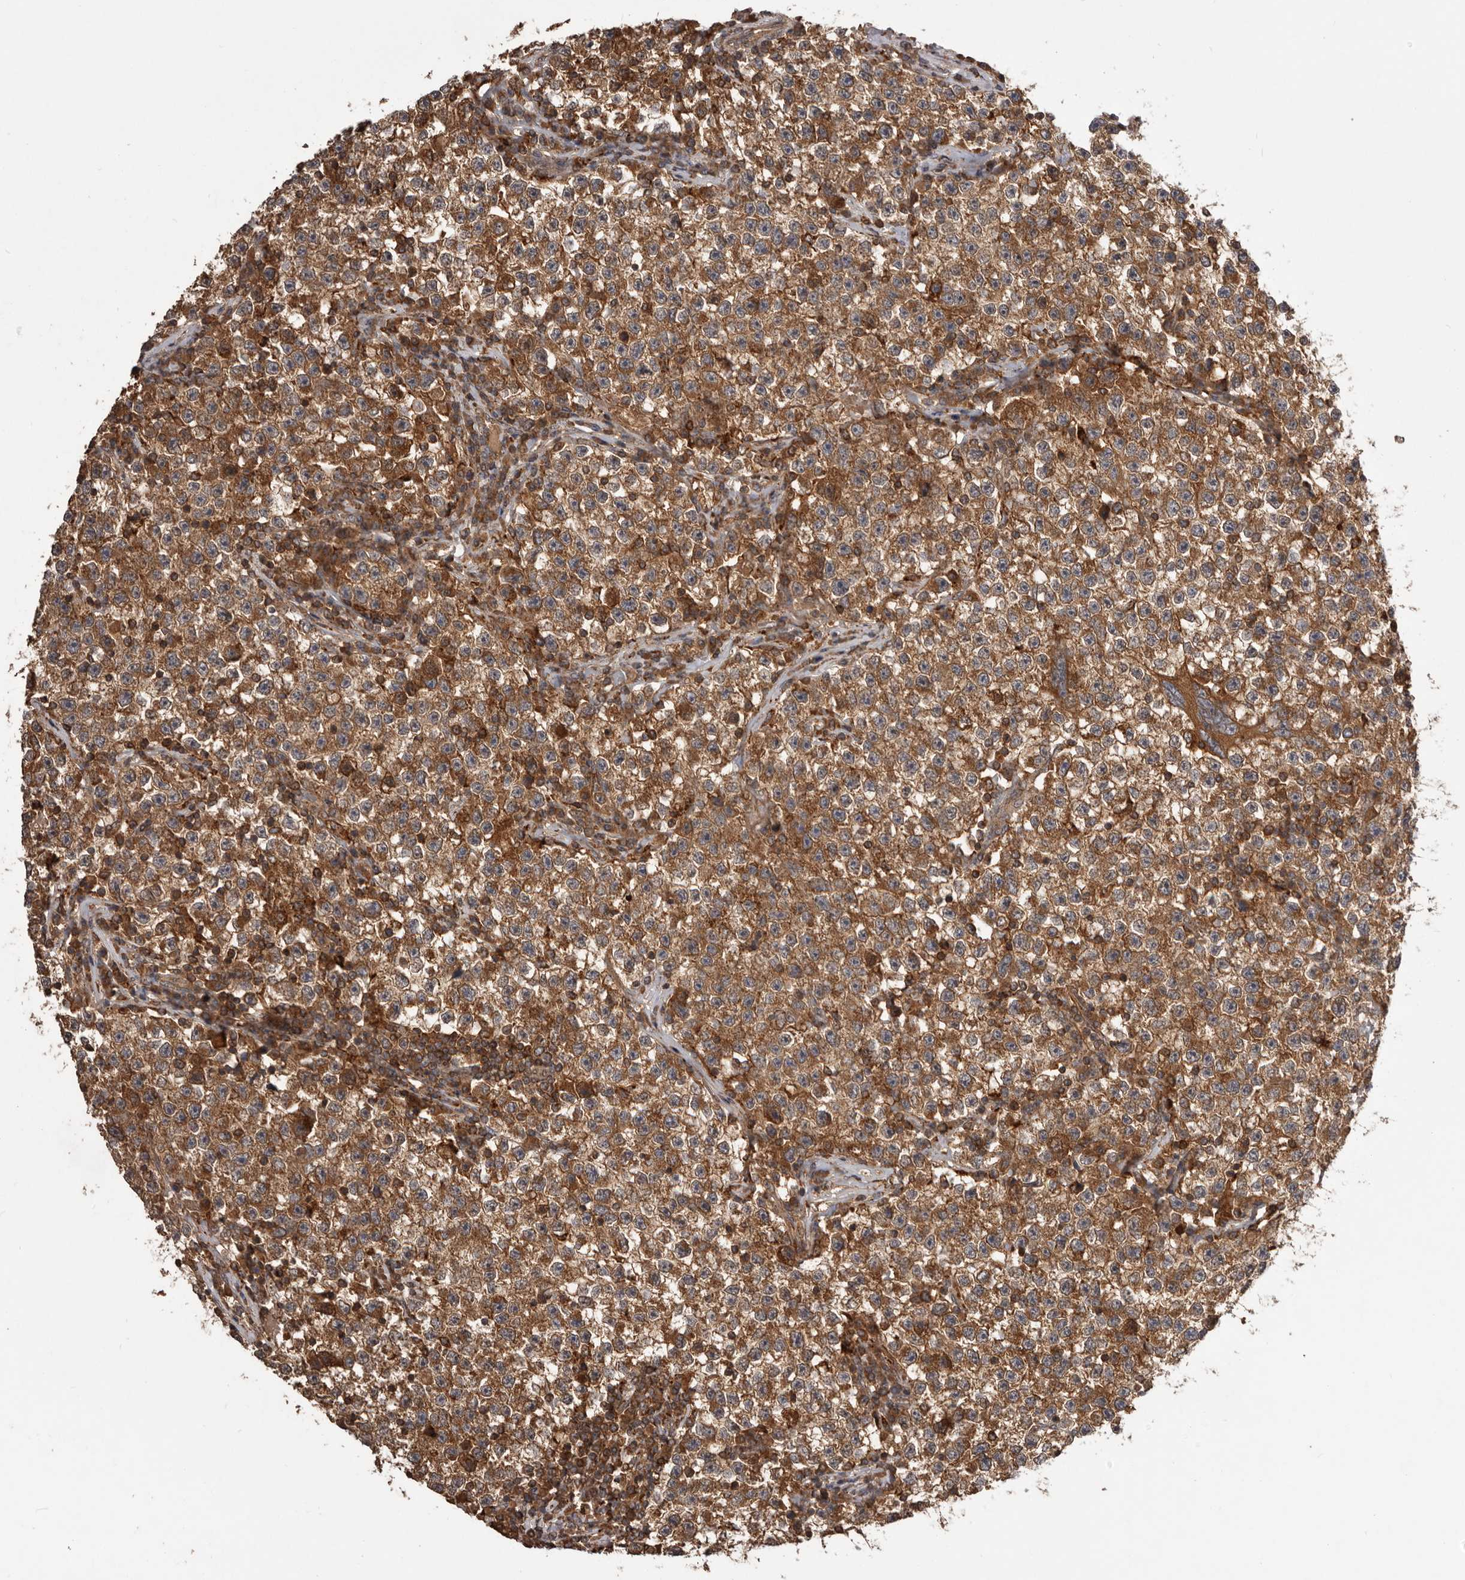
{"staining": {"intensity": "moderate", "quantity": ">75%", "location": "cytoplasmic/membranous"}, "tissue": "testis cancer", "cell_type": "Tumor cells", "image_type": "cancer", "snomed": [{"axis": "morphology", "description": "Seminoma, NOS"}, {"axis": "topography", "description": "Testis"}], "caption": "Testis cancer stained with a protein marker shows moderate staining in tumor cells.", "gene": "SLC22A3", "patient": {"sex": "male", "age": 22}}